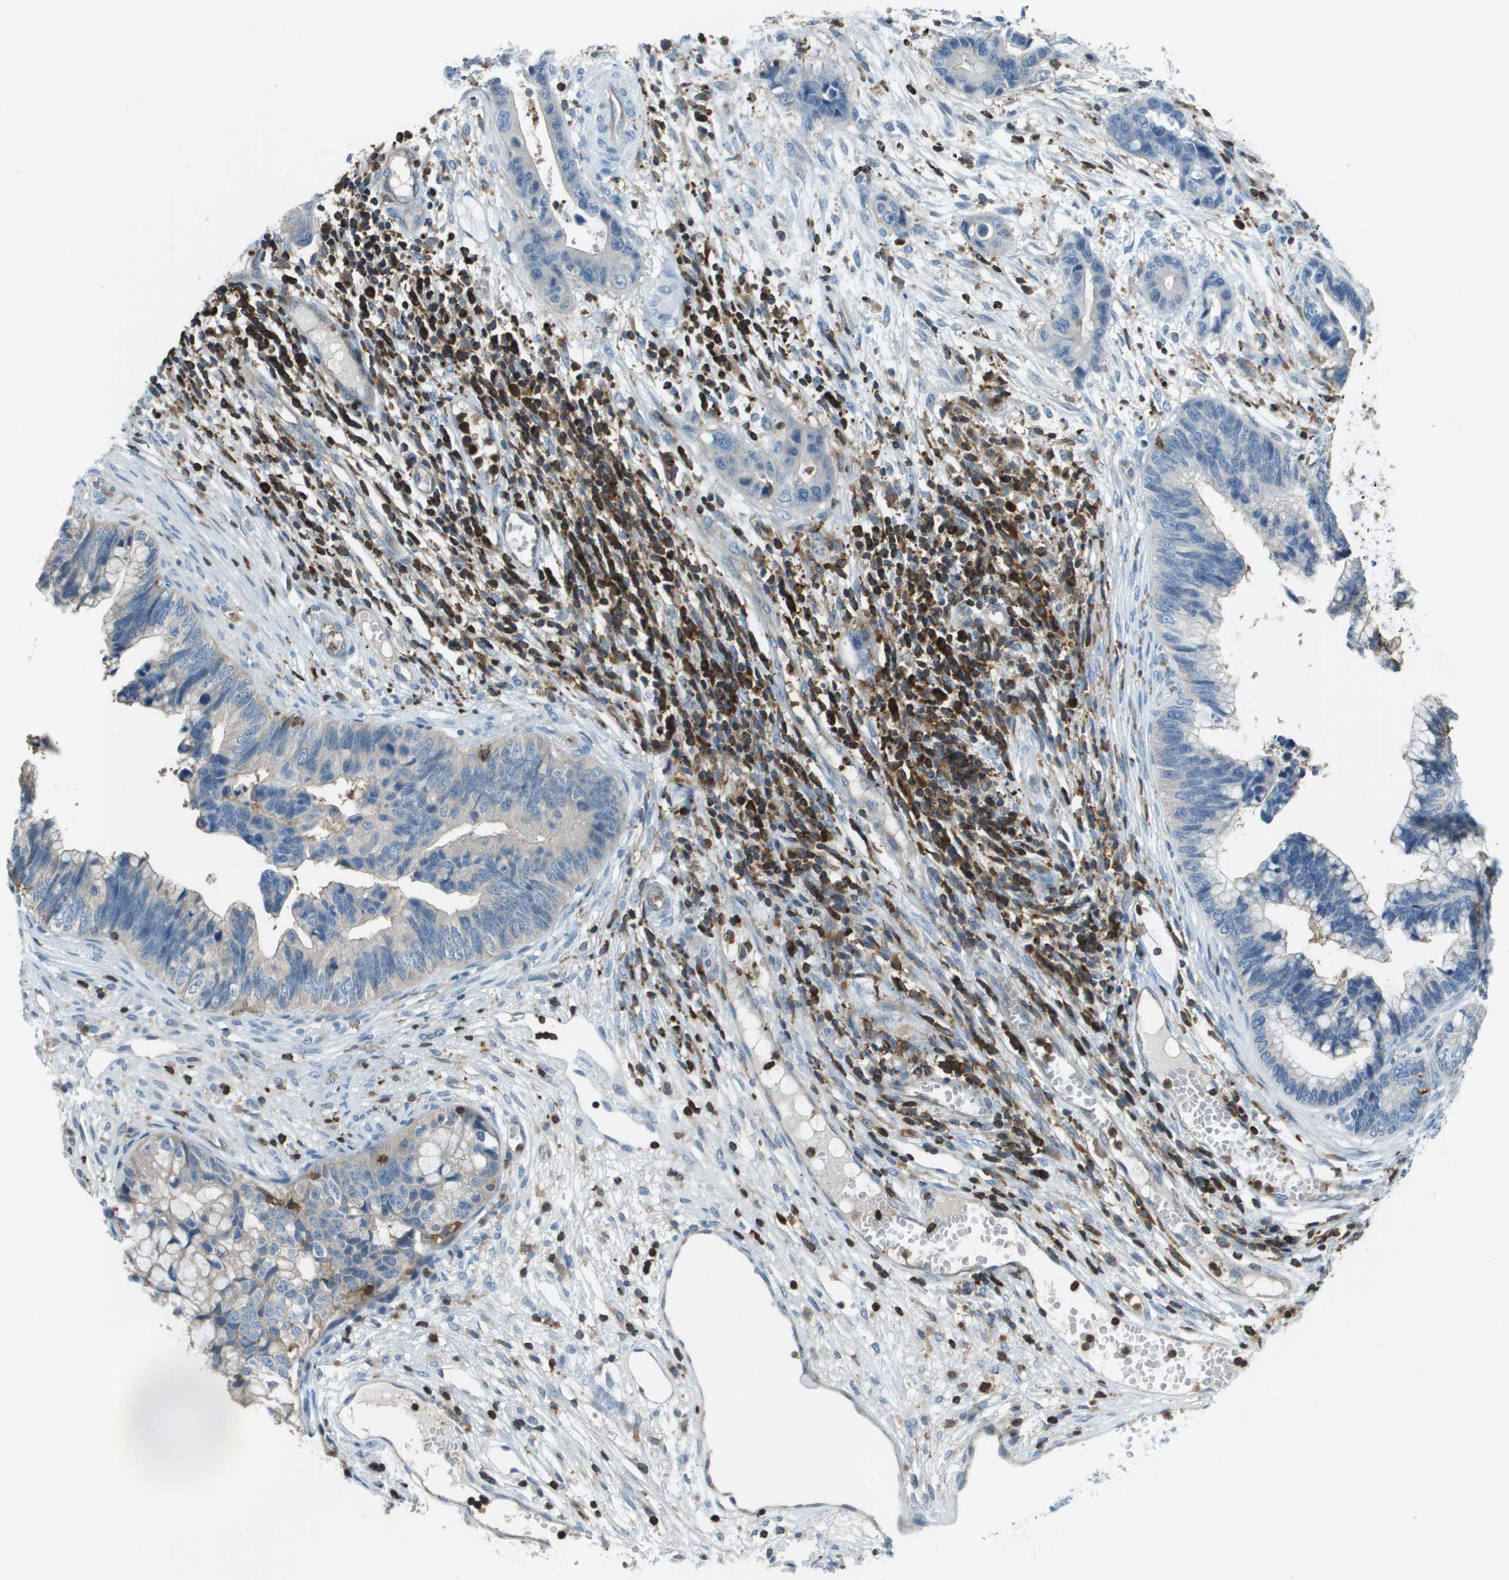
{"staining": {"intensity": "negative", "quantity": "none", "location": "none"}, "tissue": "cervical cancer", "cell_type": "Tumor cells", "image_type": "cancer", "snomed": [{"axis": "morphology", "description": "Adenocarcinoma, NOS"}, {"axis": "topography", "description": "Cervix"}], "caption": "Protein analysis of cervical cancer (adenocarcinoma) displays no significant staining in tumor cells. Brightfield microscopy of immunohistochemistry (IHC) stained with DAB (3,3'-diaminobenzidine) (brown) and hematoxylin (blue), captured at high magnification.", "gene": "APBB1IP", "patient": {"sex": "female", "age": 44}}